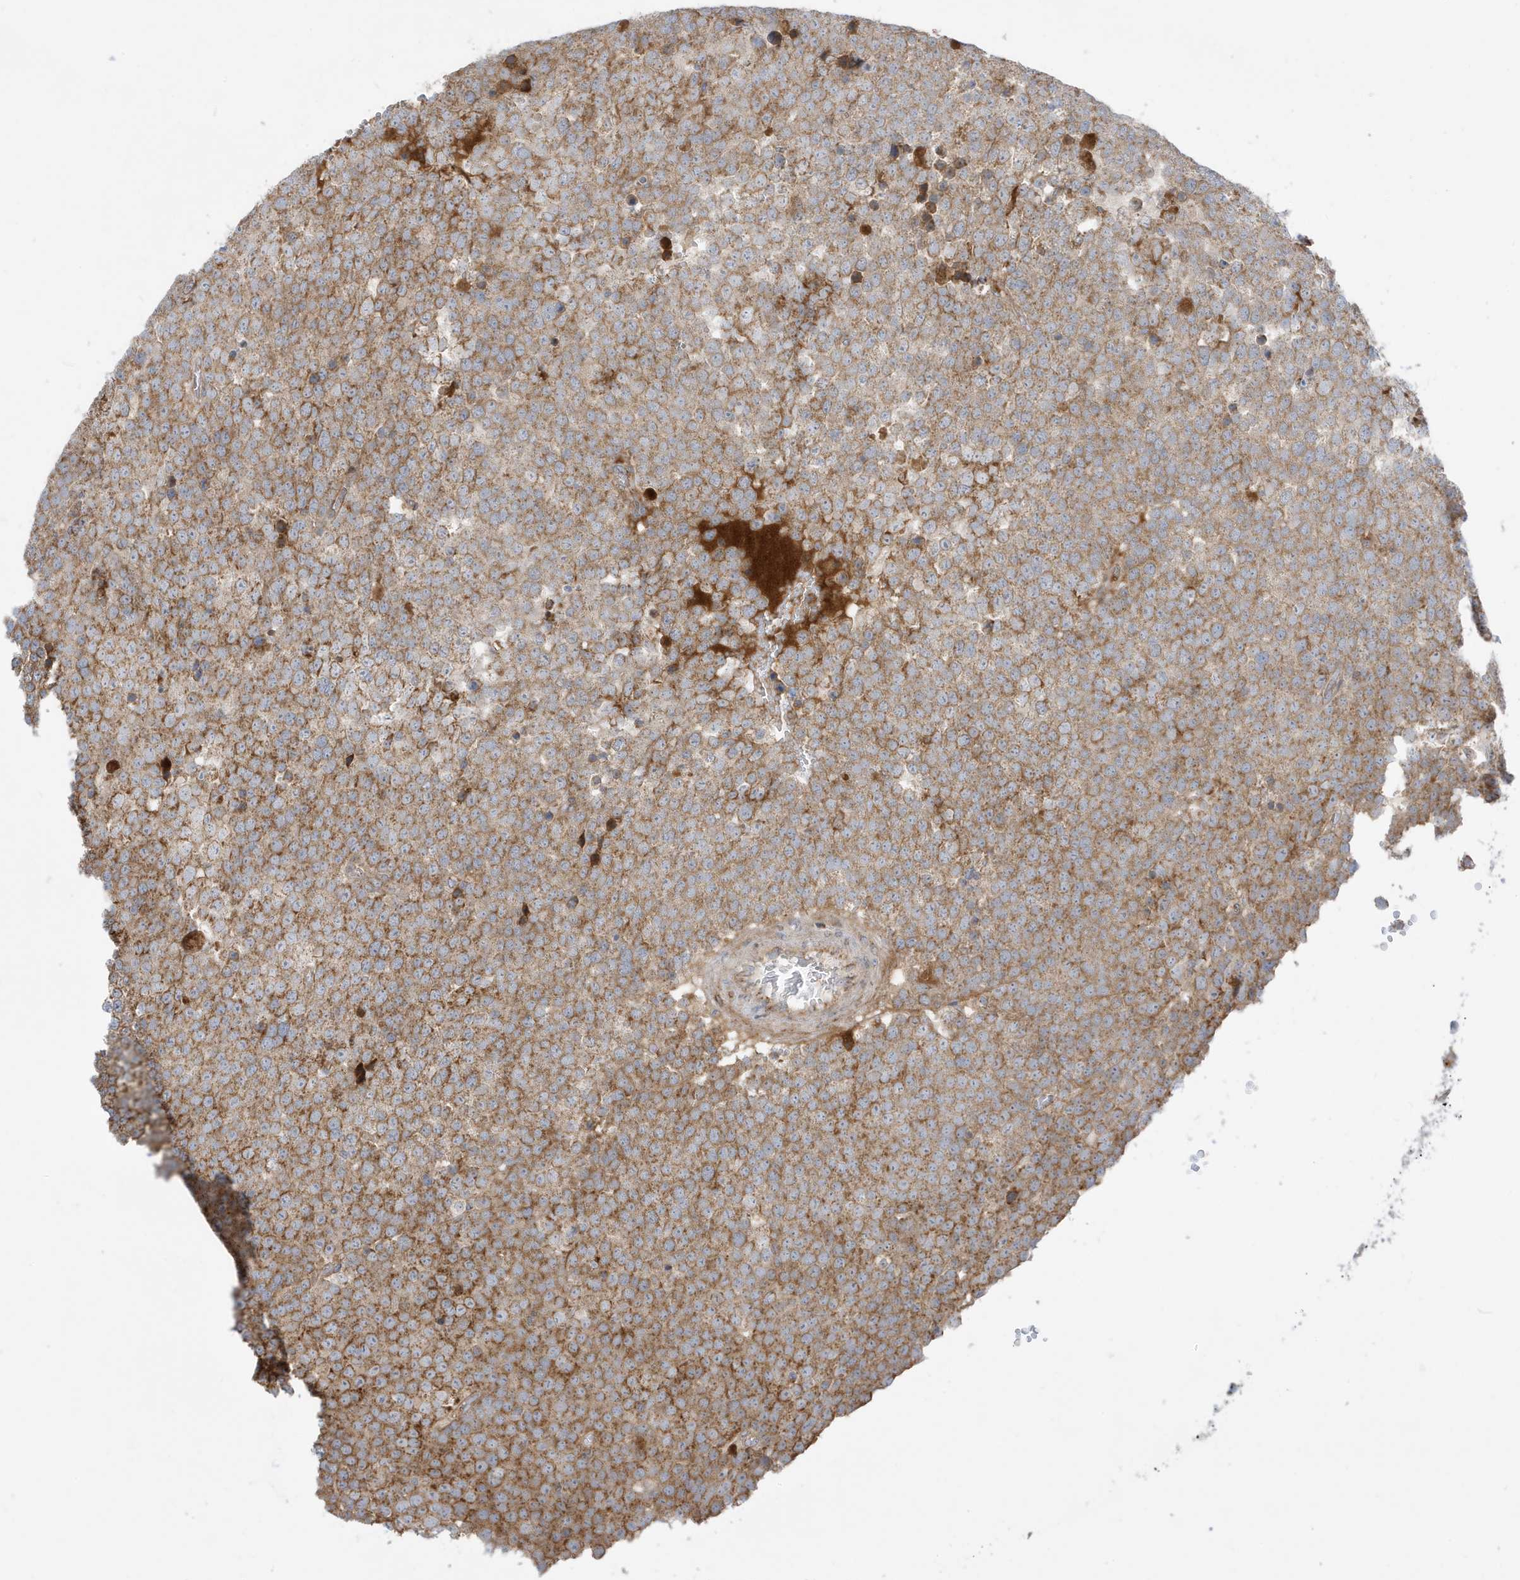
{"staining": {"intensity": "moderate", "quantity": ">75%", "location": "cytoplasmic/membranous"}, "tissue": "testis cancer", "cell_type": "Tumor cells", "image_type": "cancer", "snomed": [{"axis": "morphology", "description": "Seminoma, NOS"}, {"axis": "topography", "description": "Testis"}], "caption": "Protein expression analysis of human testis seminoma reveals moderate cytoplasmic/membranous positivity in about >75% of tumor cells. Nuclei are stained in blue.", "gene": "IFT57", "patient": {"sex": "male", "age": 71}}